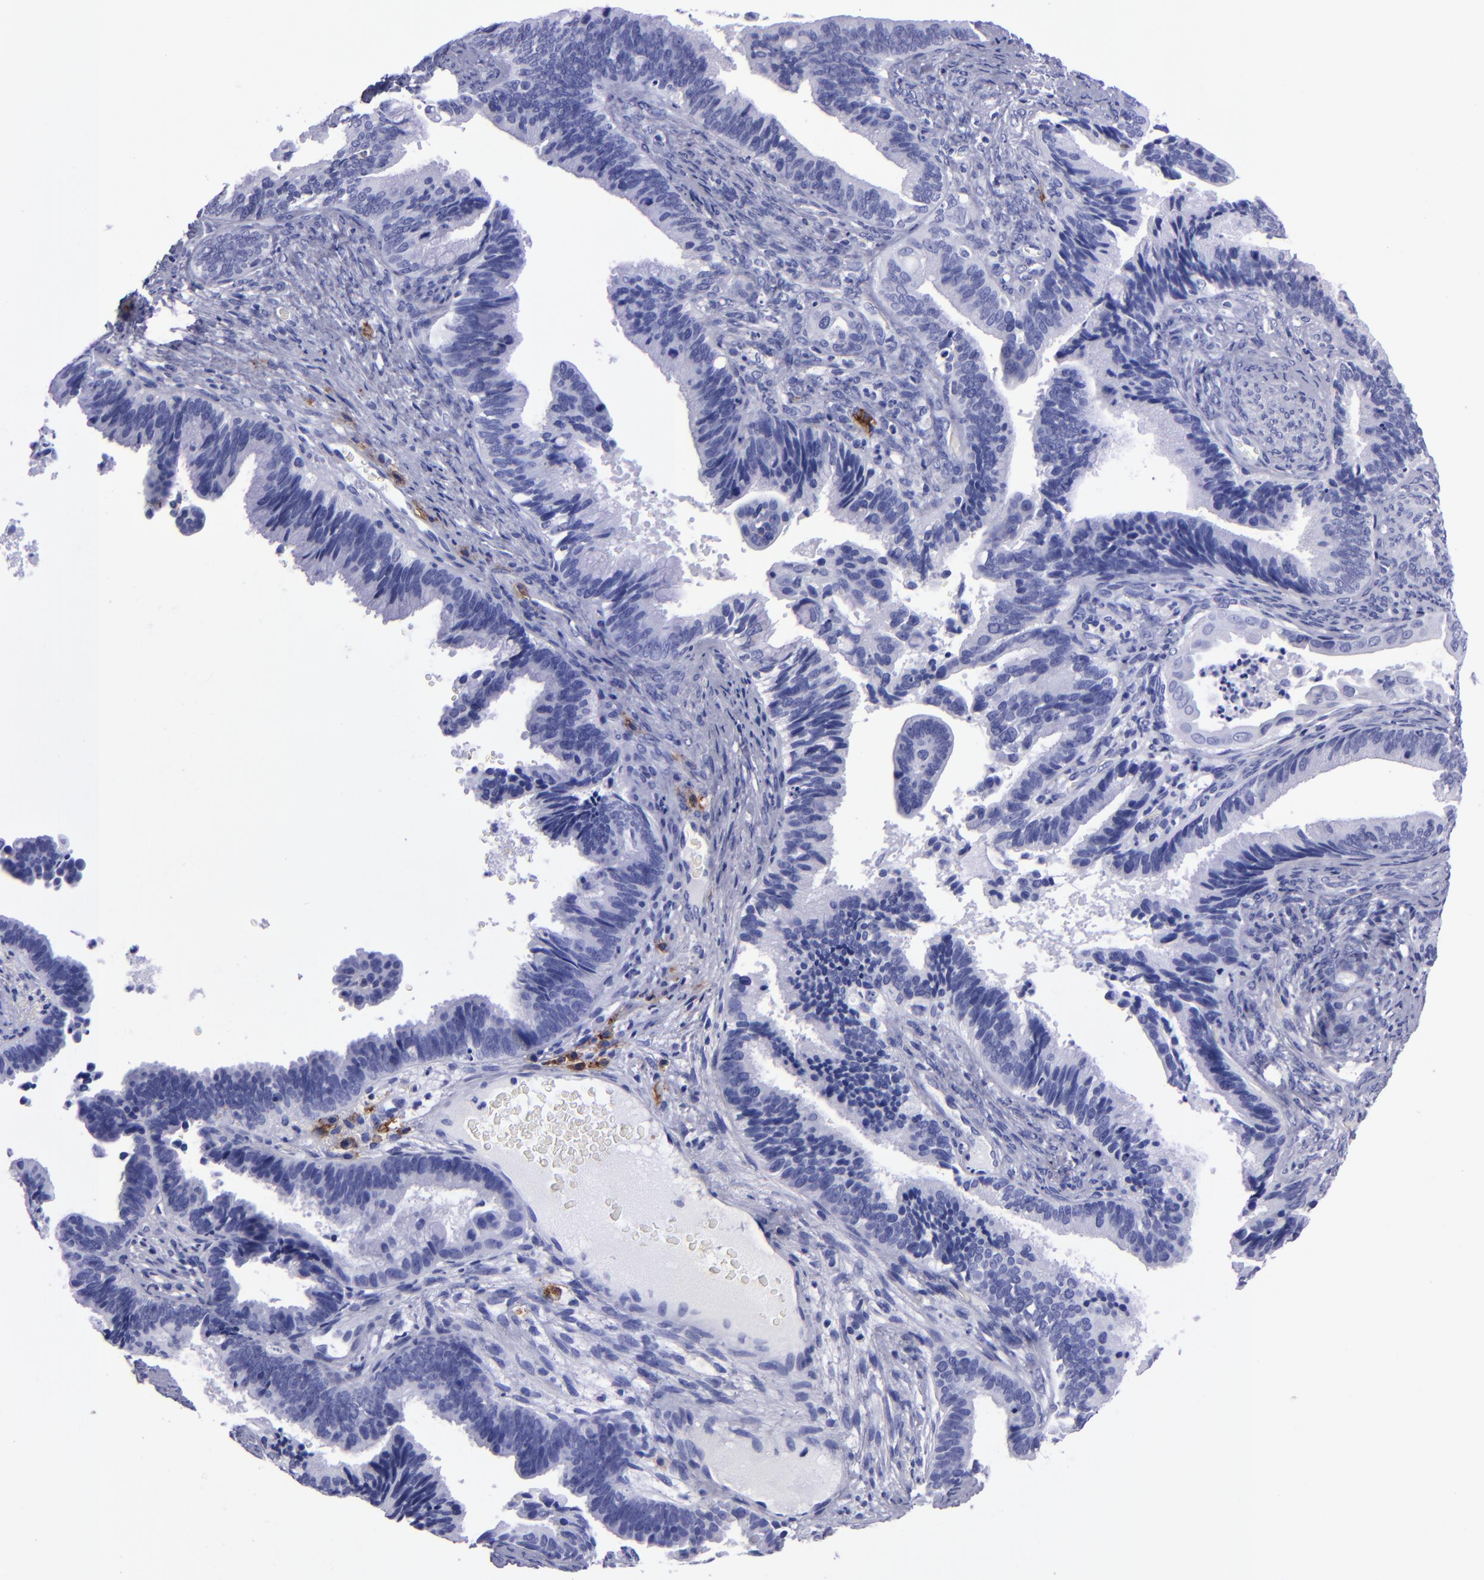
{"staining": {"intensity": "negative", "quantity": "none", "location": "none"}, "tissue": "cervical cancer", "cell_type": "Tumor cells", "image_type": "cancer", "snomed": [{"axis": "morphology", "description": "Adenocarcinoma, NOS"}, {"axis": "topography", "description": "Cervix"}], "caption": "Immunohistochemistry (IHC) histopathology image of neoplastic tissue: human cervical adenocarcinoma stained with DAB (3,3'-diaminobenzidine) shows no significant protein staining in tumor cells. The staining was performed using DAB (3,3'-diaminobenzidine) to visualize the protein expression in brown, while the nuclei were stained in blue with hematoxylin (Magnification: 20x).", "gene": "CD38", "patient": {"sex": "female", "age": 47}}